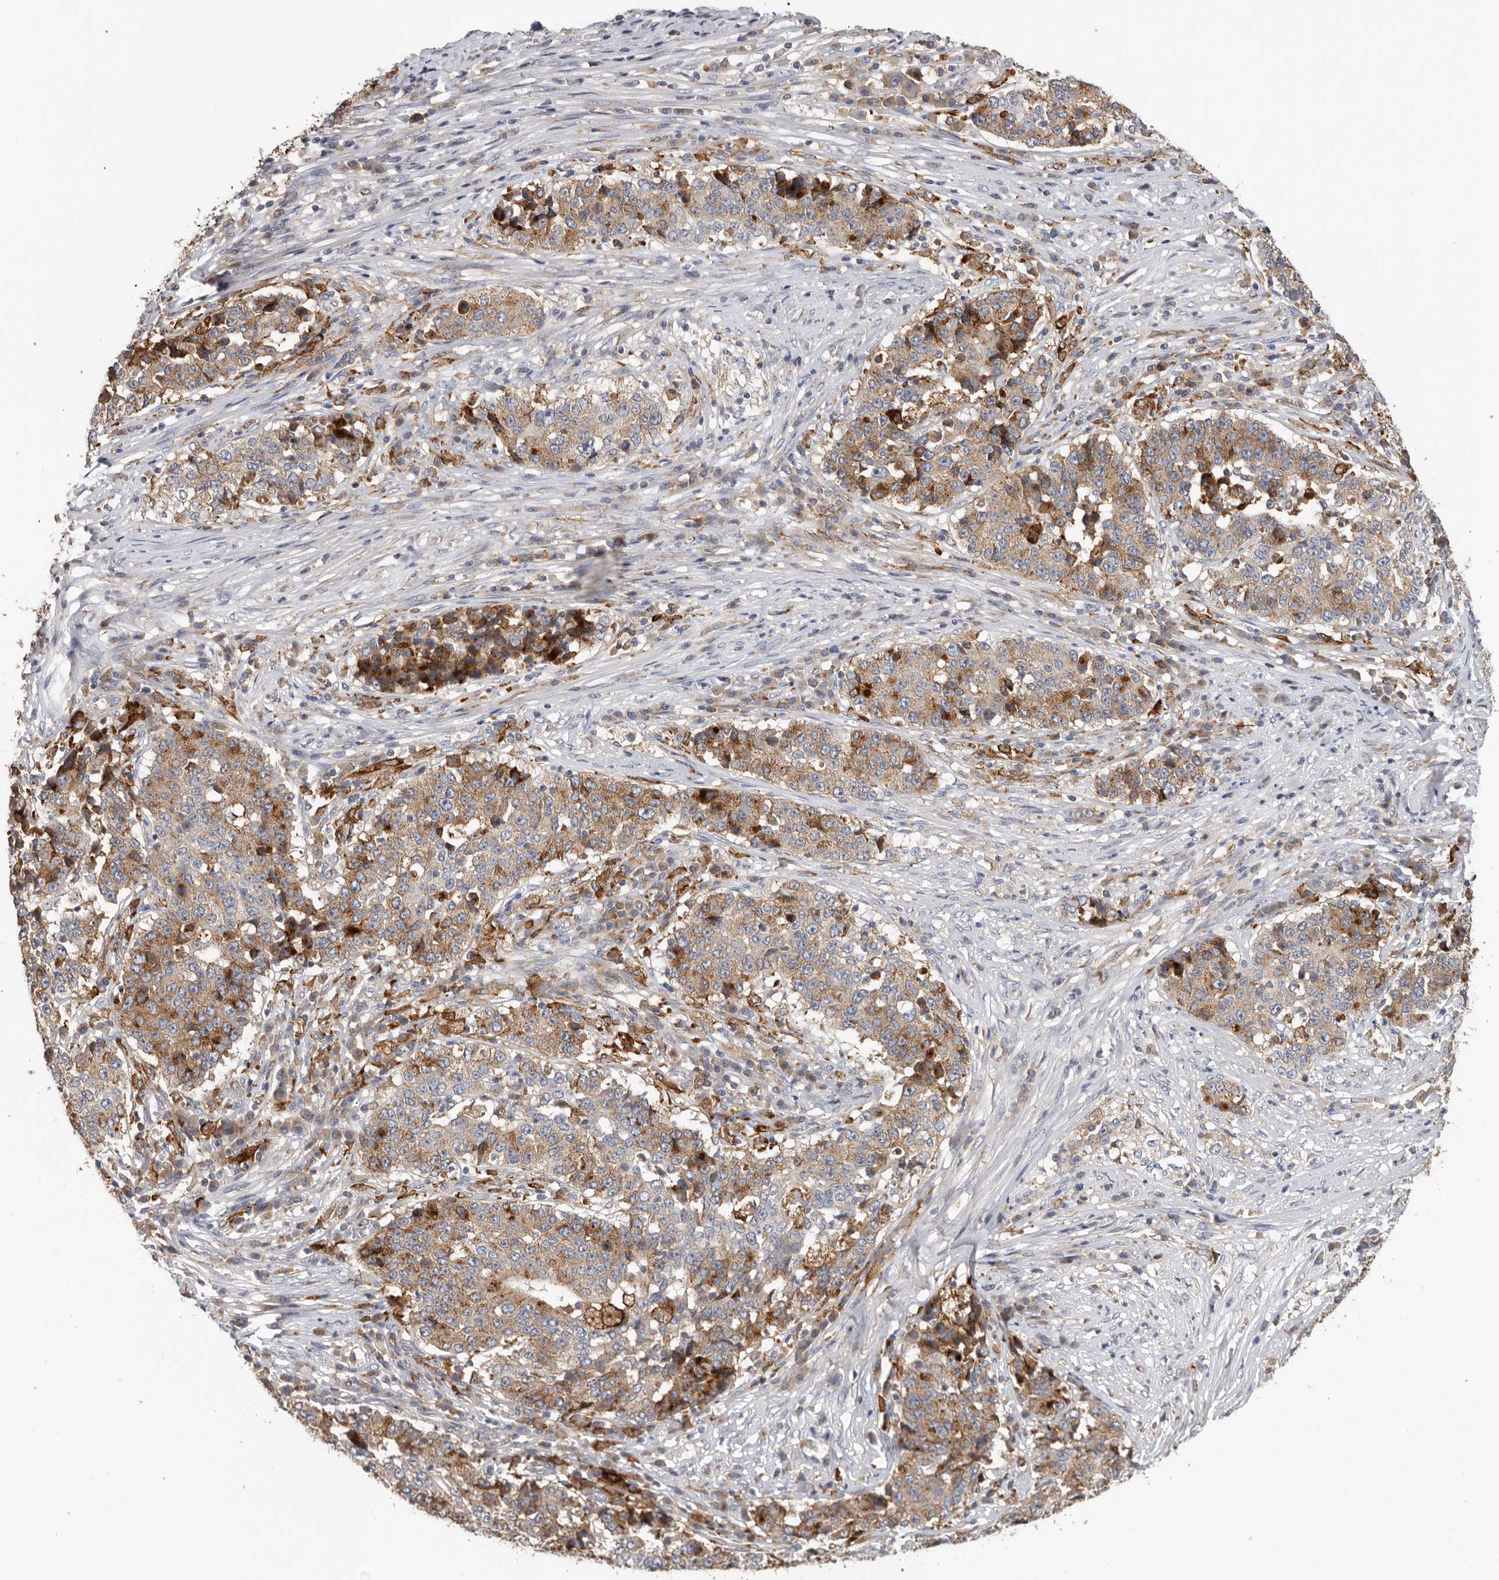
{"staining": {"intensity": "moderate", "quantity": ">75%", "location": "cytoplasmic/membranous"}, "tissue": "stomach cancer", "cell_type": "Tumor cells", "image_type": "cancer", "snomed": [{"axis": "morphology", "description": "Adenocarcinoma, NOS"}, {"axis": "topography", "description": "Stomach"}], "caption": "Immunohistochemical staining of stomach cancer shows moderate cytoplasmic/membranous protein staining in about >75% of tumor cells.", "gene": "TFRC", "patient": {"sex": "male", "age": 59}}